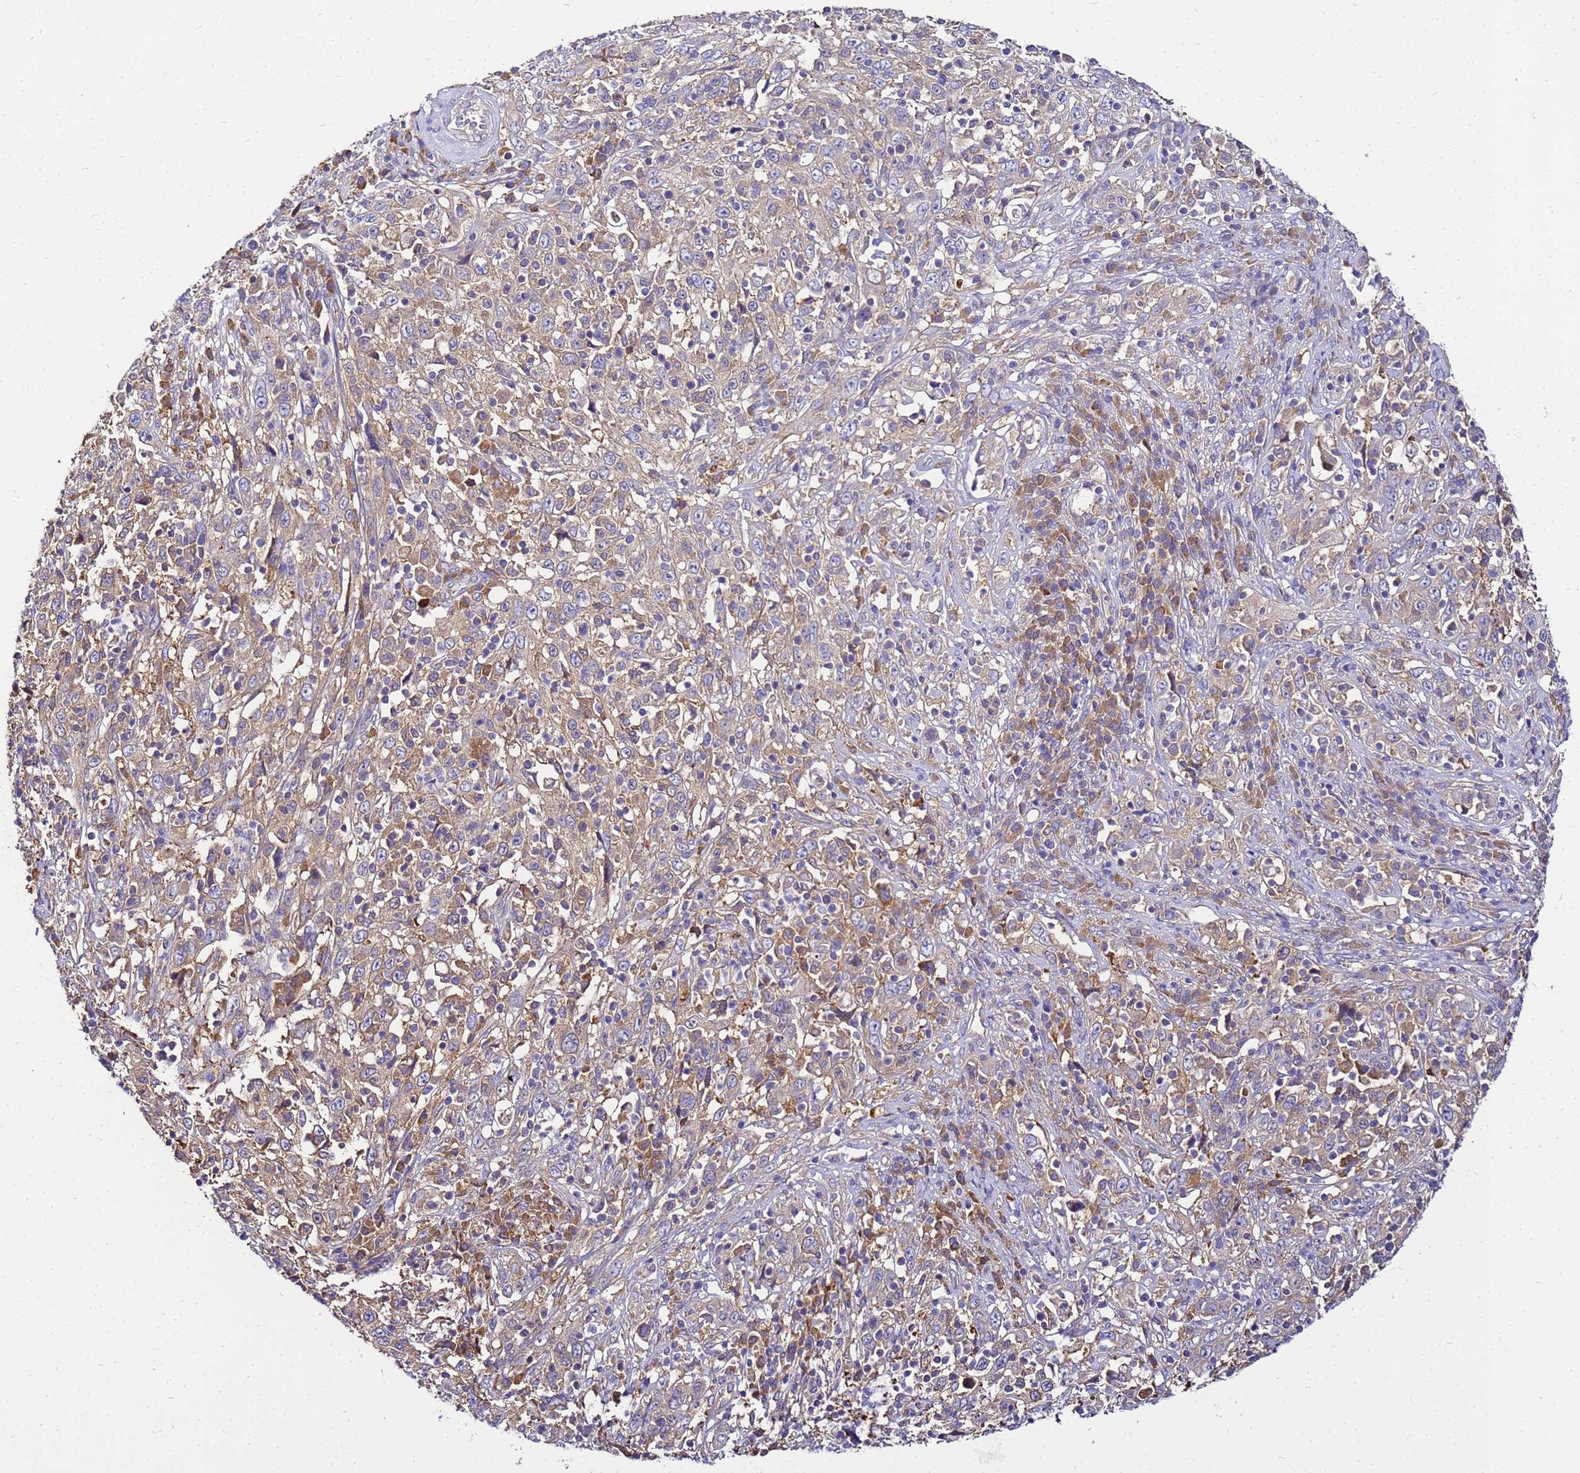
{"staining": {"intensity": "weak", "quantity": "<25%", "location": "cytoplasmic/membranous"}, "tissue": "cervical cancer", "cell_type": "Tumor cells", "image_type": "cancer", "snomed": [{"axis": "morphology", "description": "Squamous cell carcinoma, NOS"}, {"axis": "topography", "description": "Cervix"}], "caption": "The photomicrograph demonstrates no significant staining in tumor cells of squamous cell carcinoma (cervical). Brightfield microscopy of IHC stained with DAB (brown) and hematoxylin (blue), captured at high magnification.", "gene": "NARS1", "patient": {"sex": "female", "age": 46}}